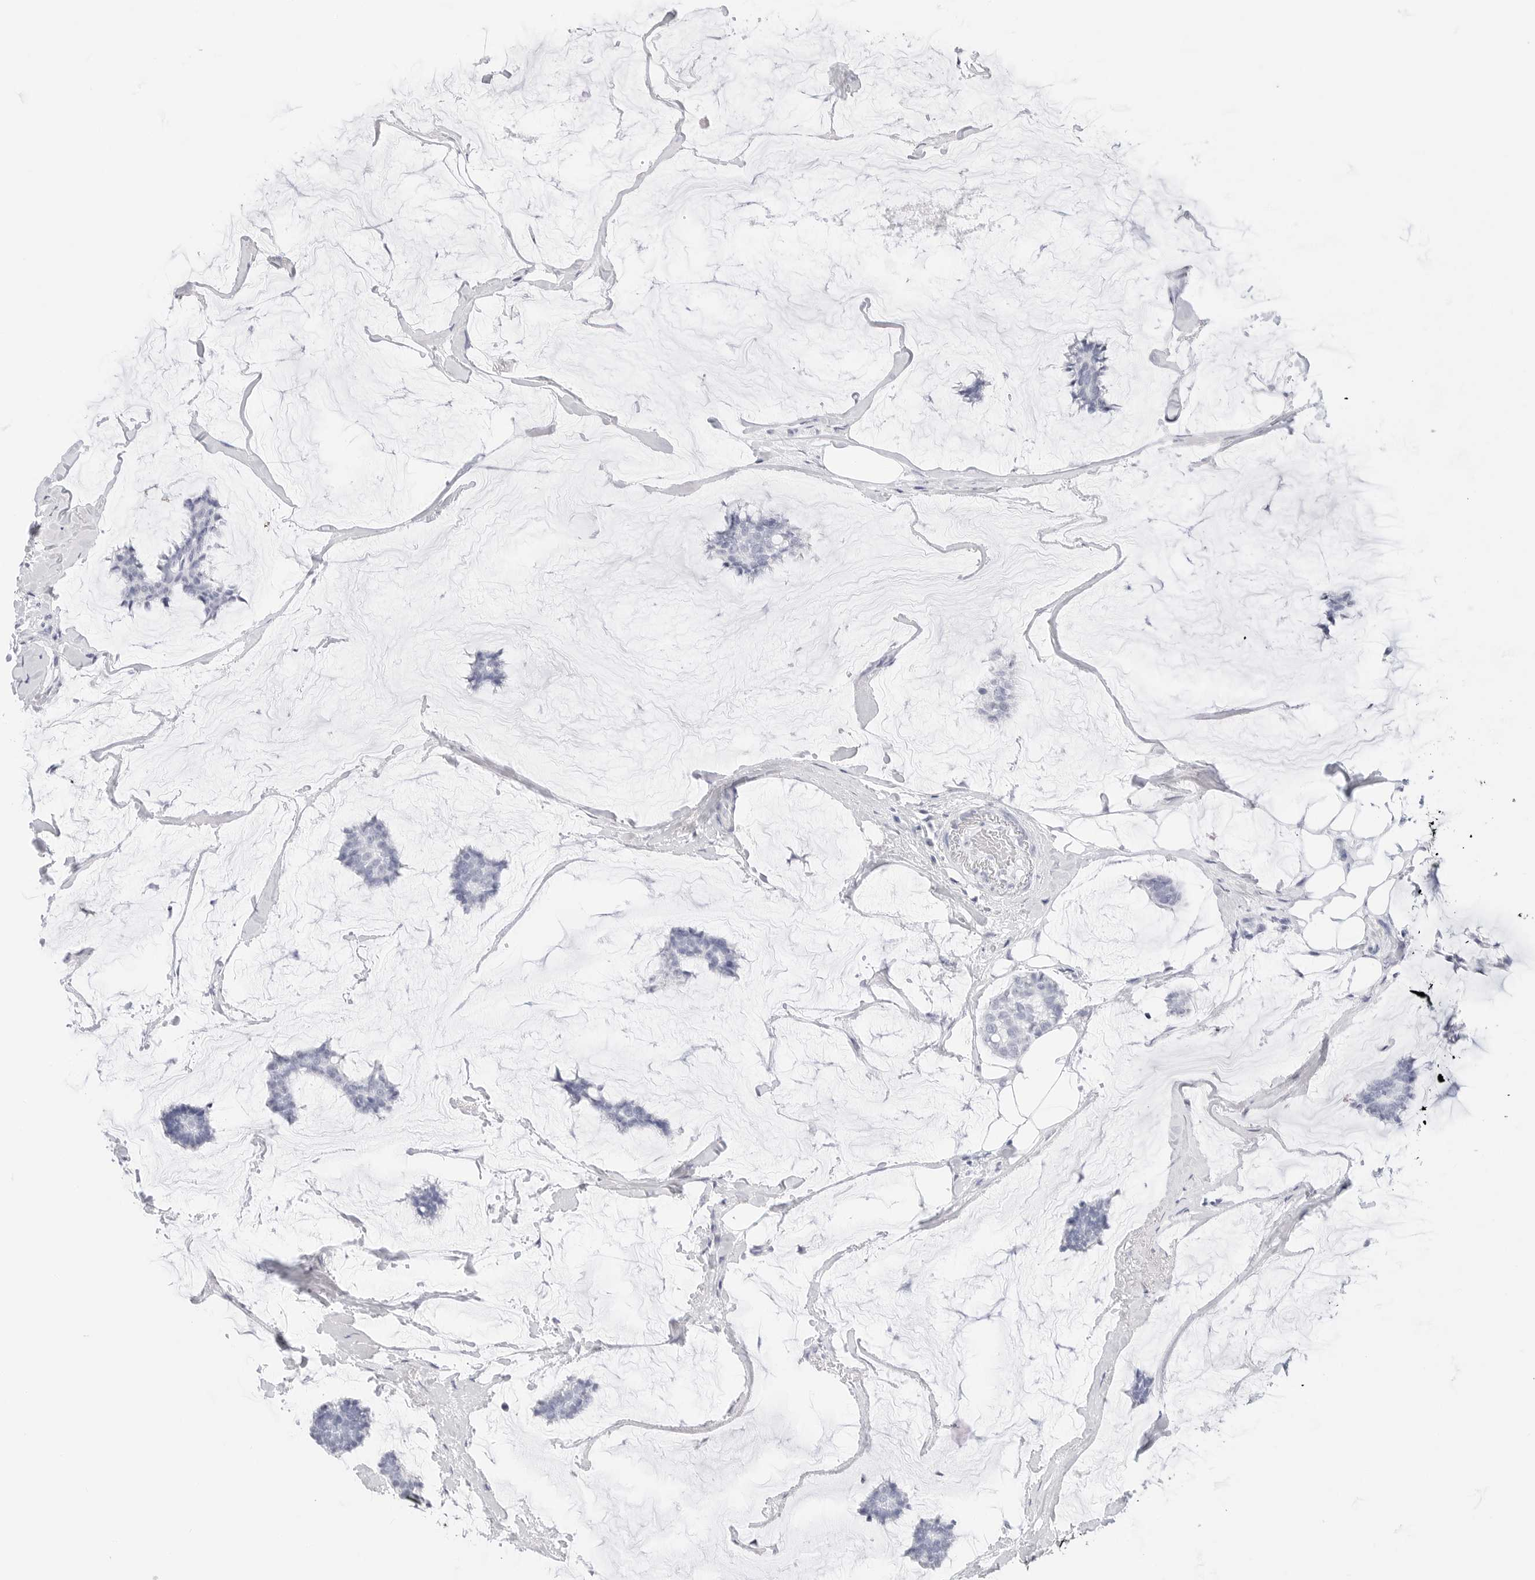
{"staining": {"intensity": "negative", "quantity": "none", "location": "none"}, "tissue": "breast cancer", "cell_type": "Tumor cells", "image_type": "cancer", "snomed": [{"axis": "morphology", "description": "Duct carcinoma"}, {"axis": "topography", "description": "Breast"}], "caption": "The histopathology image reveals no significant staining in tumor cells of breast invasive ductal carcinoma.", "gene": "TFF2", "patient": {"sex": "female", "age": 93}}